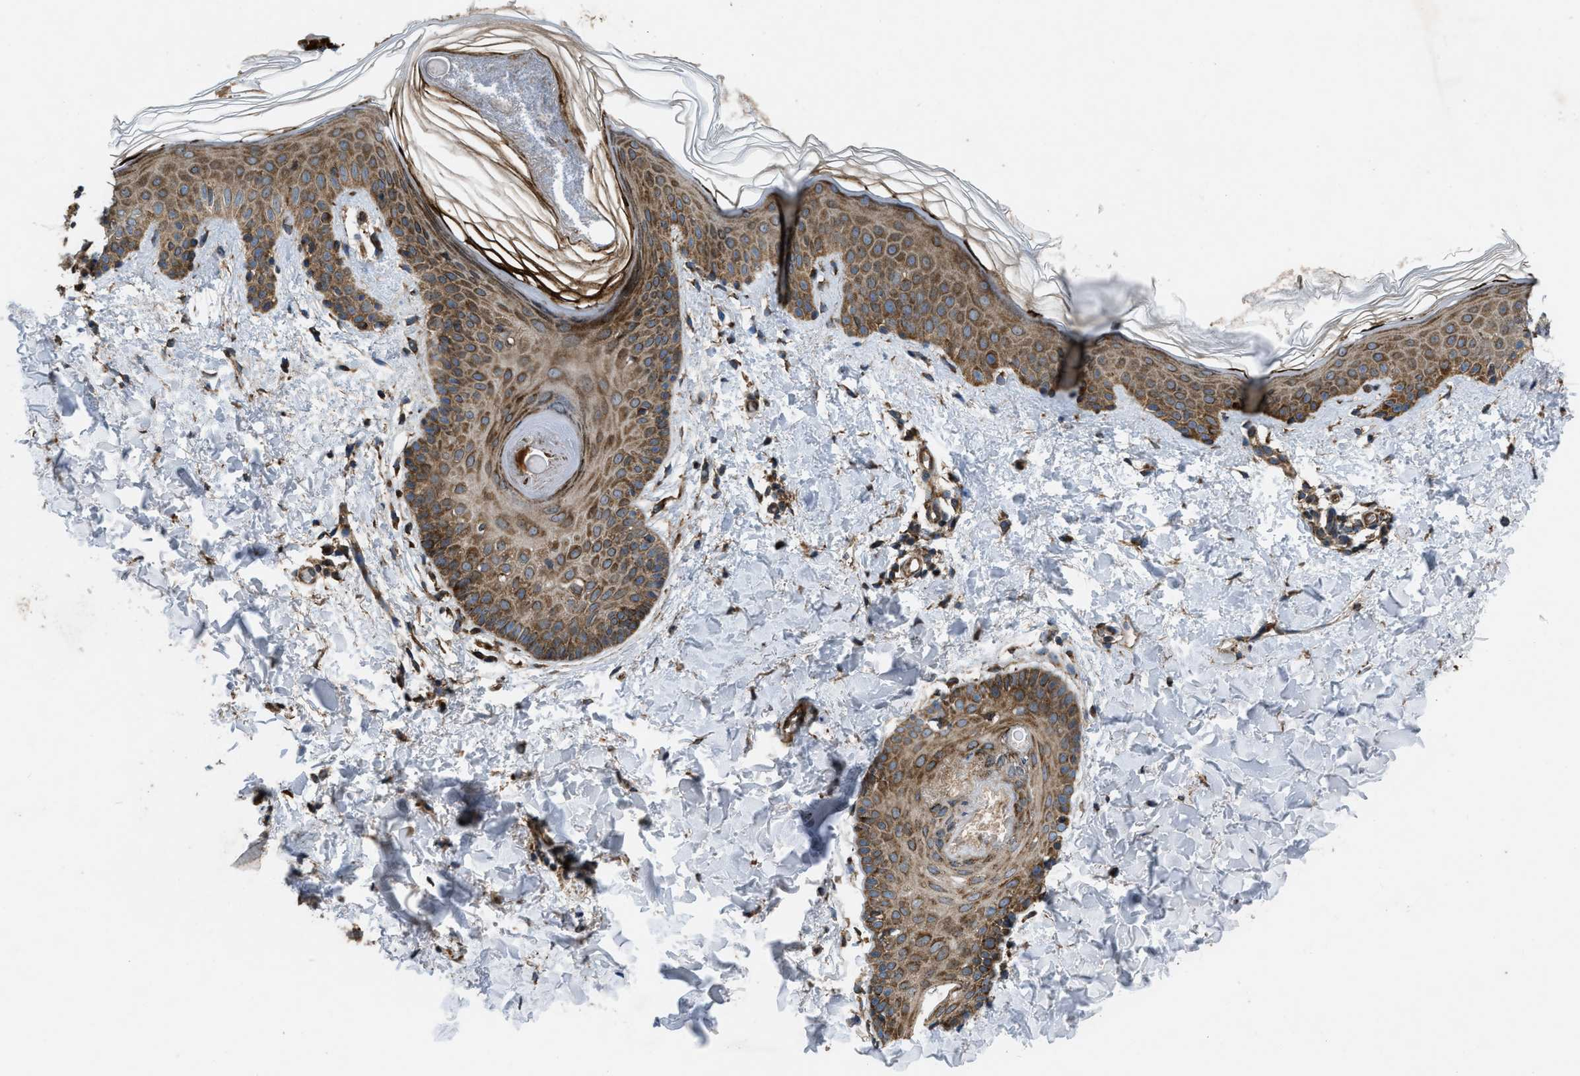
{"staining": {"intensity": "moderate", "quantity": ">75%", "location": "cytoplasmic/membranous"}, "tissue": "skin", "cell_type": "Fibroblasts", "image_type": "normal", "snomed": [{"axis": "morphology", "description": "Normal tissue, NOS"}, {"axis": "topography", "description": "Skin"}], "caption": "High-magnification brightfield microscopy of benign skin stained with DAB (3,3'-diaminobenzidine) (brown) and counterstained with hematoxylin (blue). fibroblasts exhibit moderate cytoplasmic/membranous staining is present in about>75% of cells.", "gene": "PER3", "patient": {"sex": "male", "age": 40}}